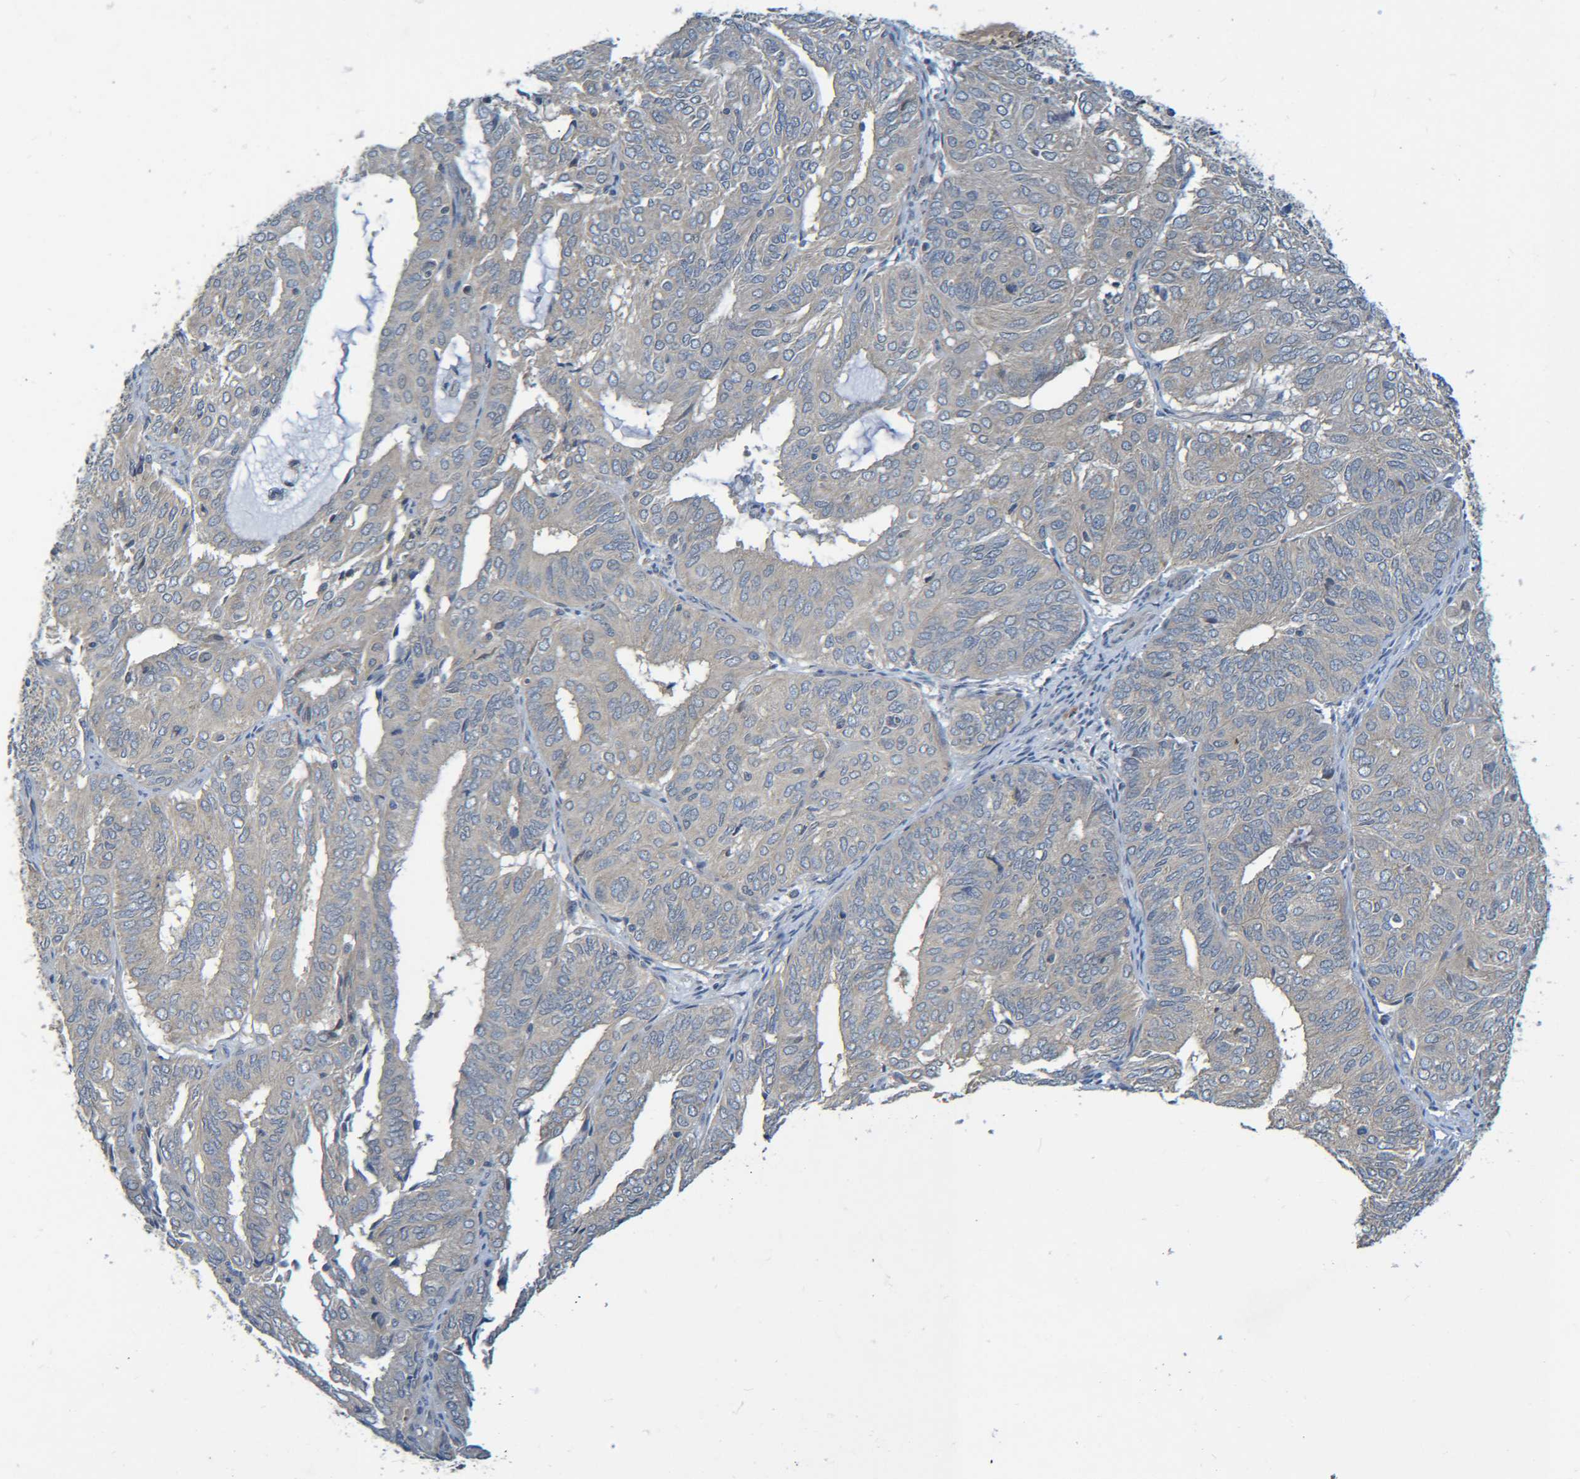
{"staining": {"intensity": "negative", "quantity": "none", "location": "none"}, "tissue": "endometrial cancer", "cell_type": "Tumor cells", "image_type": "cancer", "snomed": [{"axis": "morphology", "description": "Adenocarcinoma, NOS"}, {"axis": "topography", "description": "Uterus"}], "caption": "Tumor cells are negative for protein expression in human endometrial cancer.", "gene": "CYP4F2", "patient": {"sex": "female", "age": 60}}